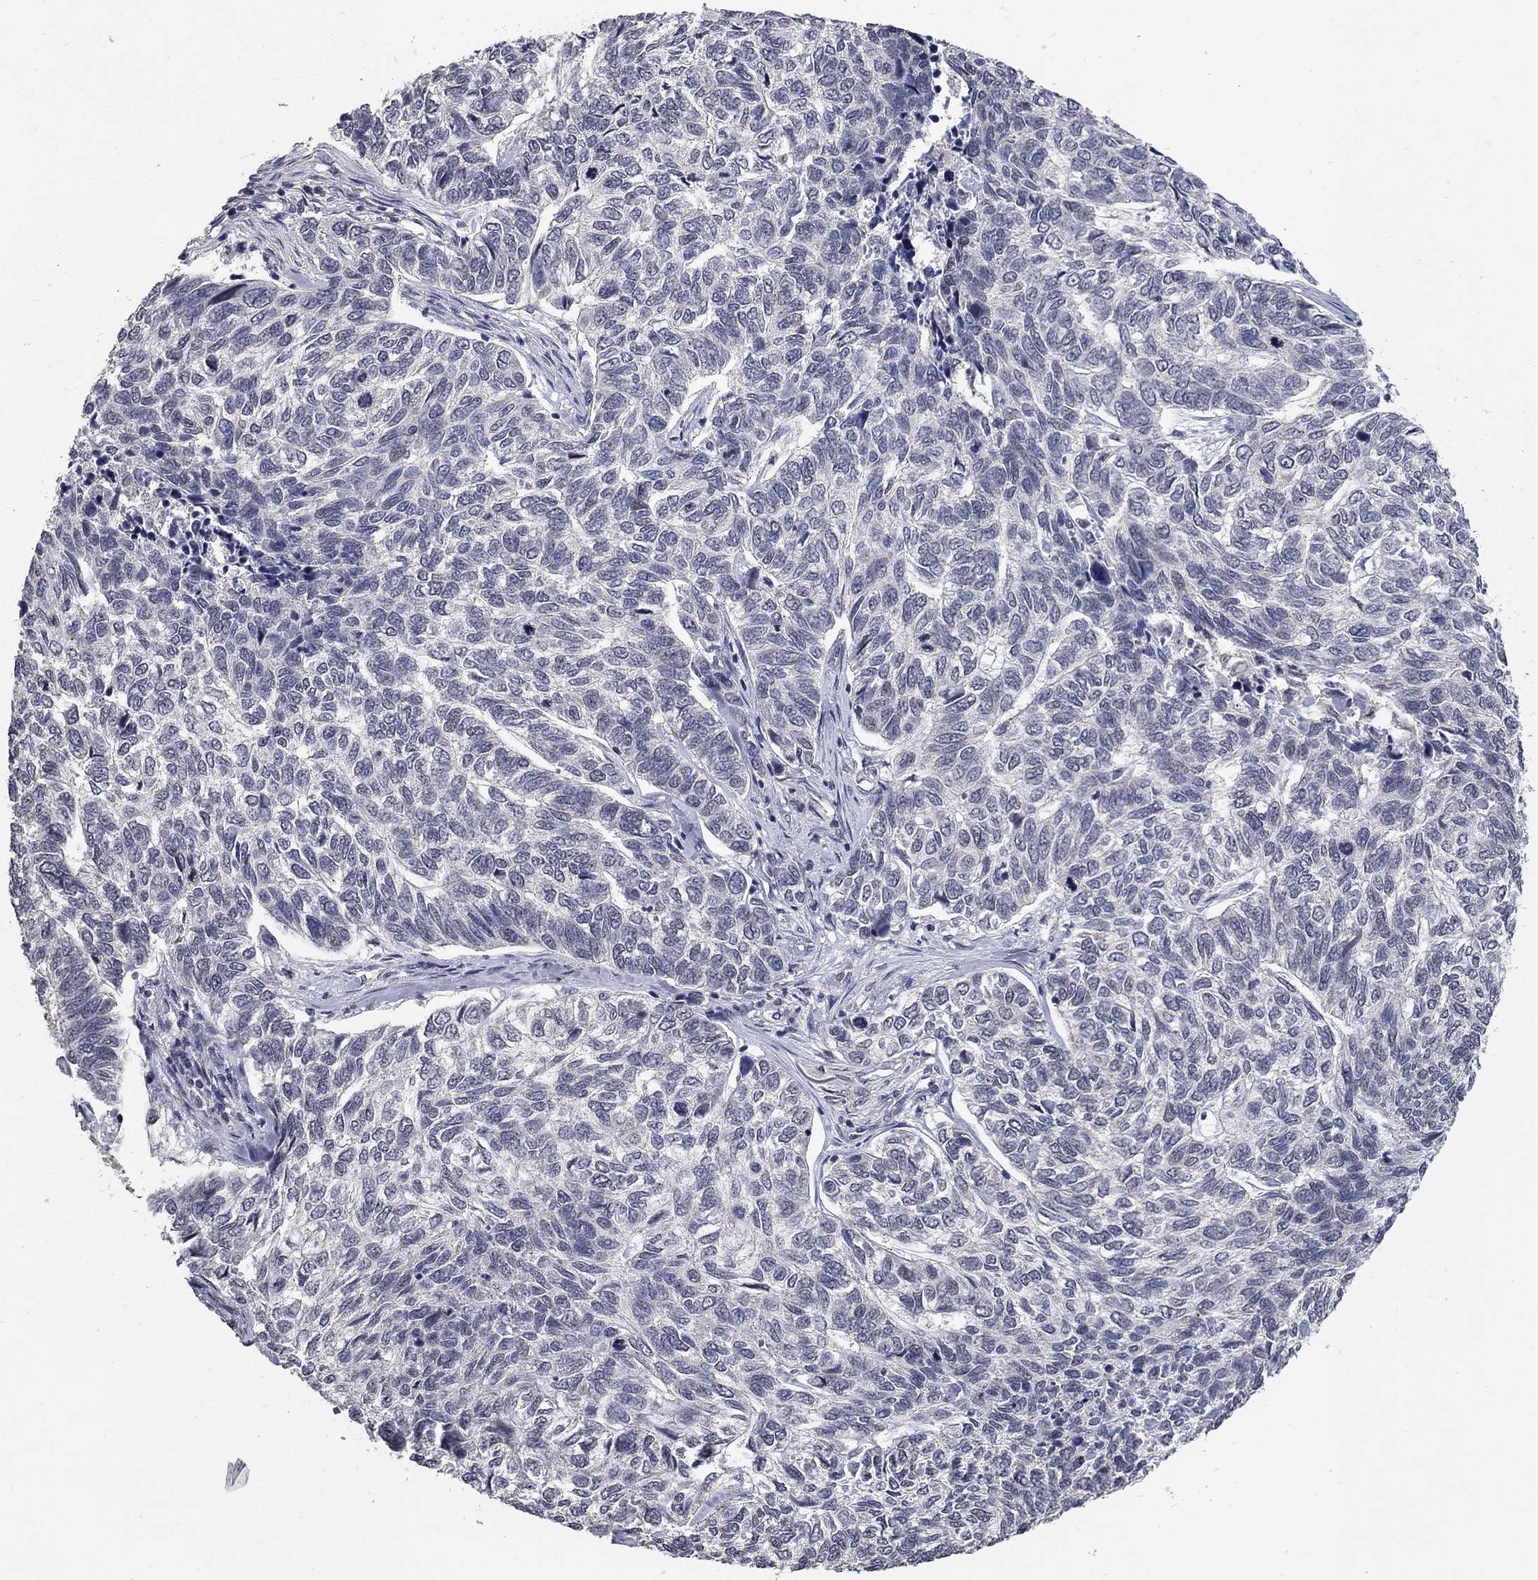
{"staining": {"intensity": "negative", "quantity": "none", "location": "none"}, "tissue": "skin cancer", "cell_type": "Tumor cells", "image_type": "cancer", "snomed": [{"axis": "morphology", "description": "Basal cell carcinoma"}, {"axis": "topography", "description": "Skin"}], "caption": "A histopathology image of human skin cancer is negative for staining in tumor cells.", "gene": "SPATA33", "patient": {"sex": "female", "age": 65}}